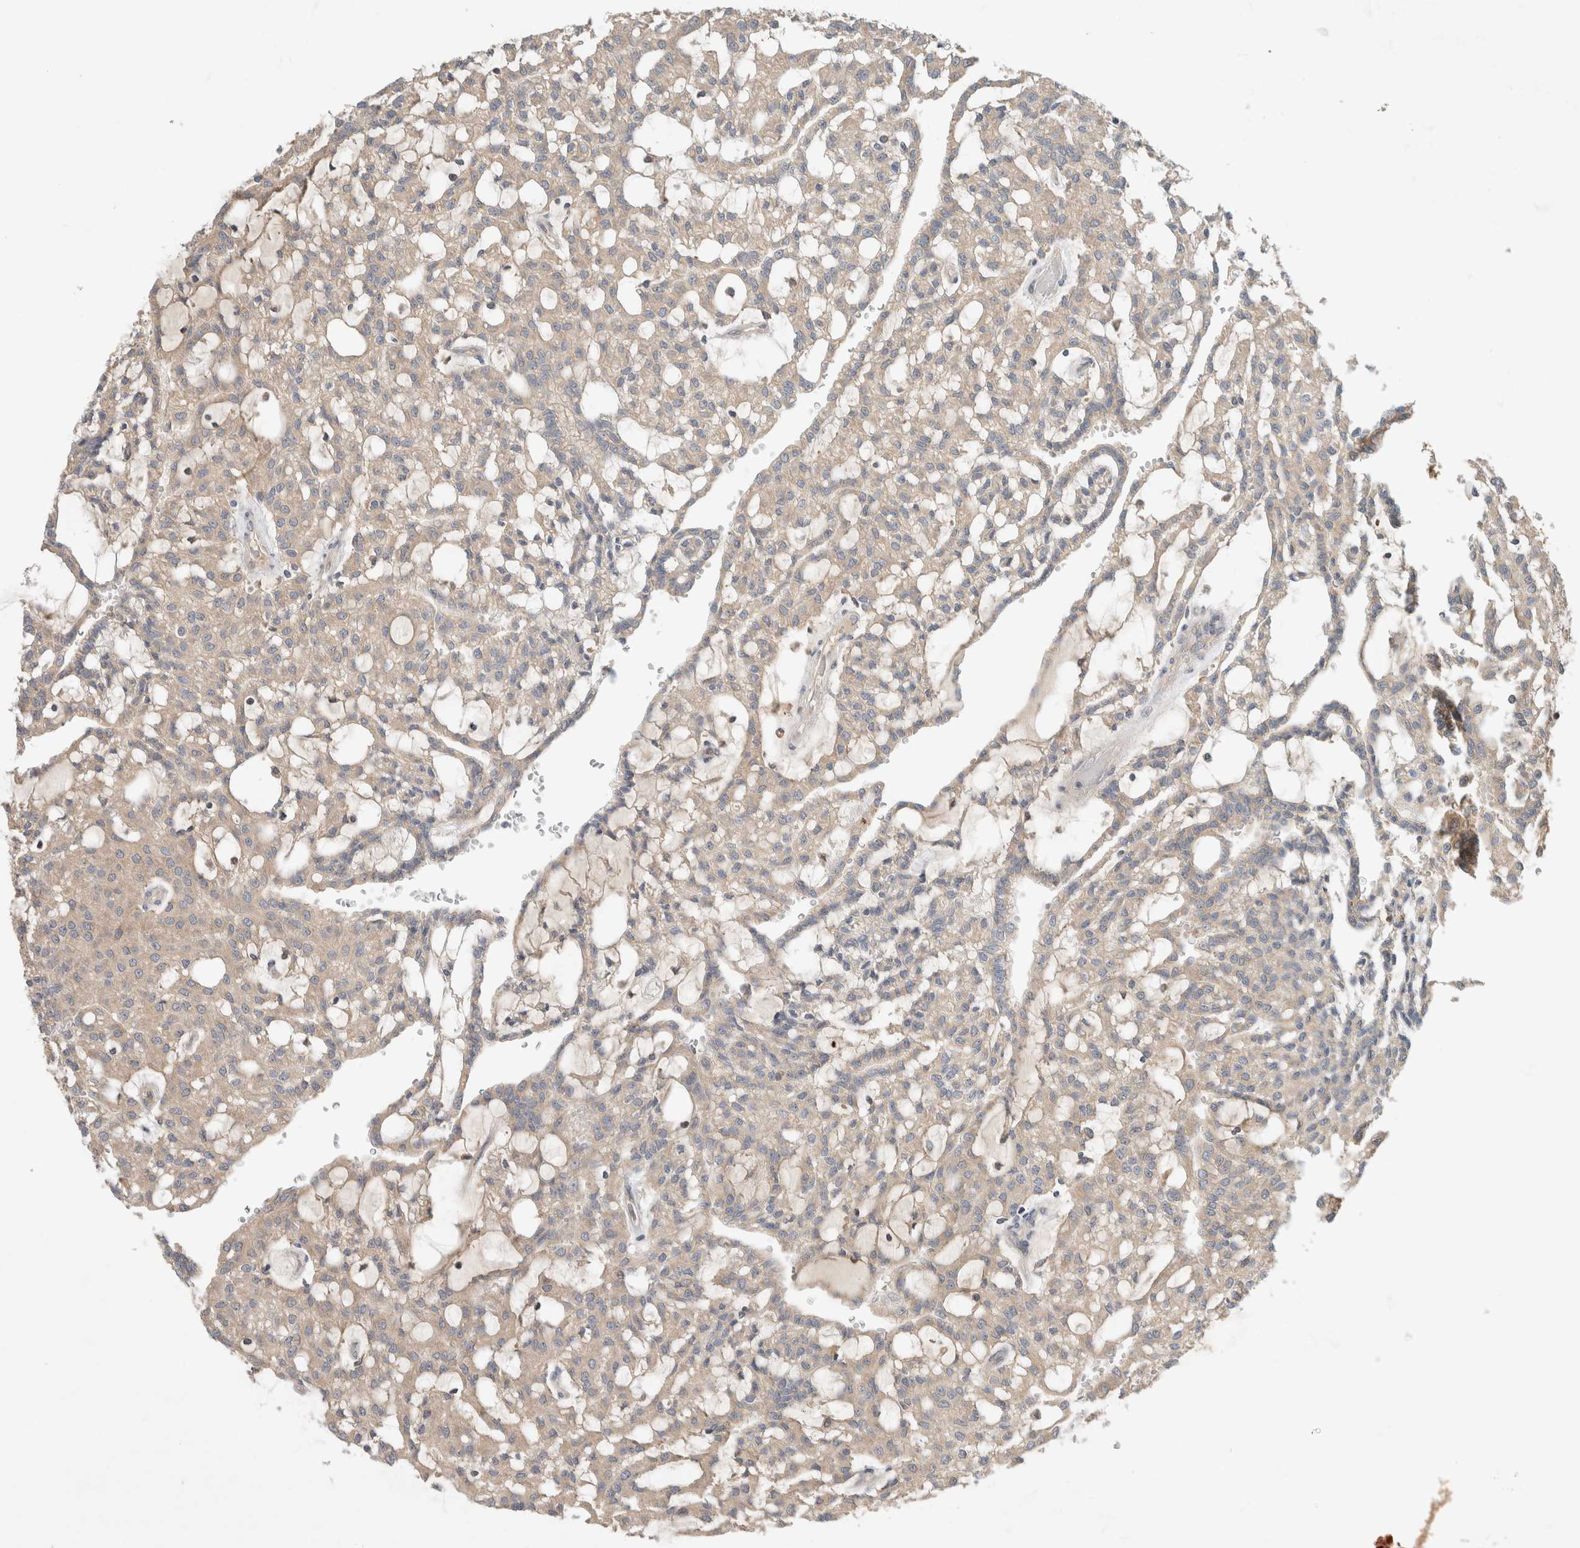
{"staining": {"intensity": "weak", "quantity": "25%-75%", "location": "cytoplasmic/membranous"}, "tissue": "renal cancer", "cell_type": "Tumor cells", "image_type": "cancer", "snomed": [{"axis": "morphology", "description": "Adenocarcinoma, NOS"}, {"axis": "topography", "description": "Kidney"}], "caption": "IHC staining of adenocarcinoma (renal), which reveals low levels of weak cytoplasmic/membranous staining in about 25%-75% of tumor cells indicating weak cytoplasmic/membranous protein expression. The staining was performed using DAB (brown) for protein detection and nuclei were counterstained in hematoxylin (blue).", "gene": "ARMC9", "patient": {"sex": "male", "age": 63}}